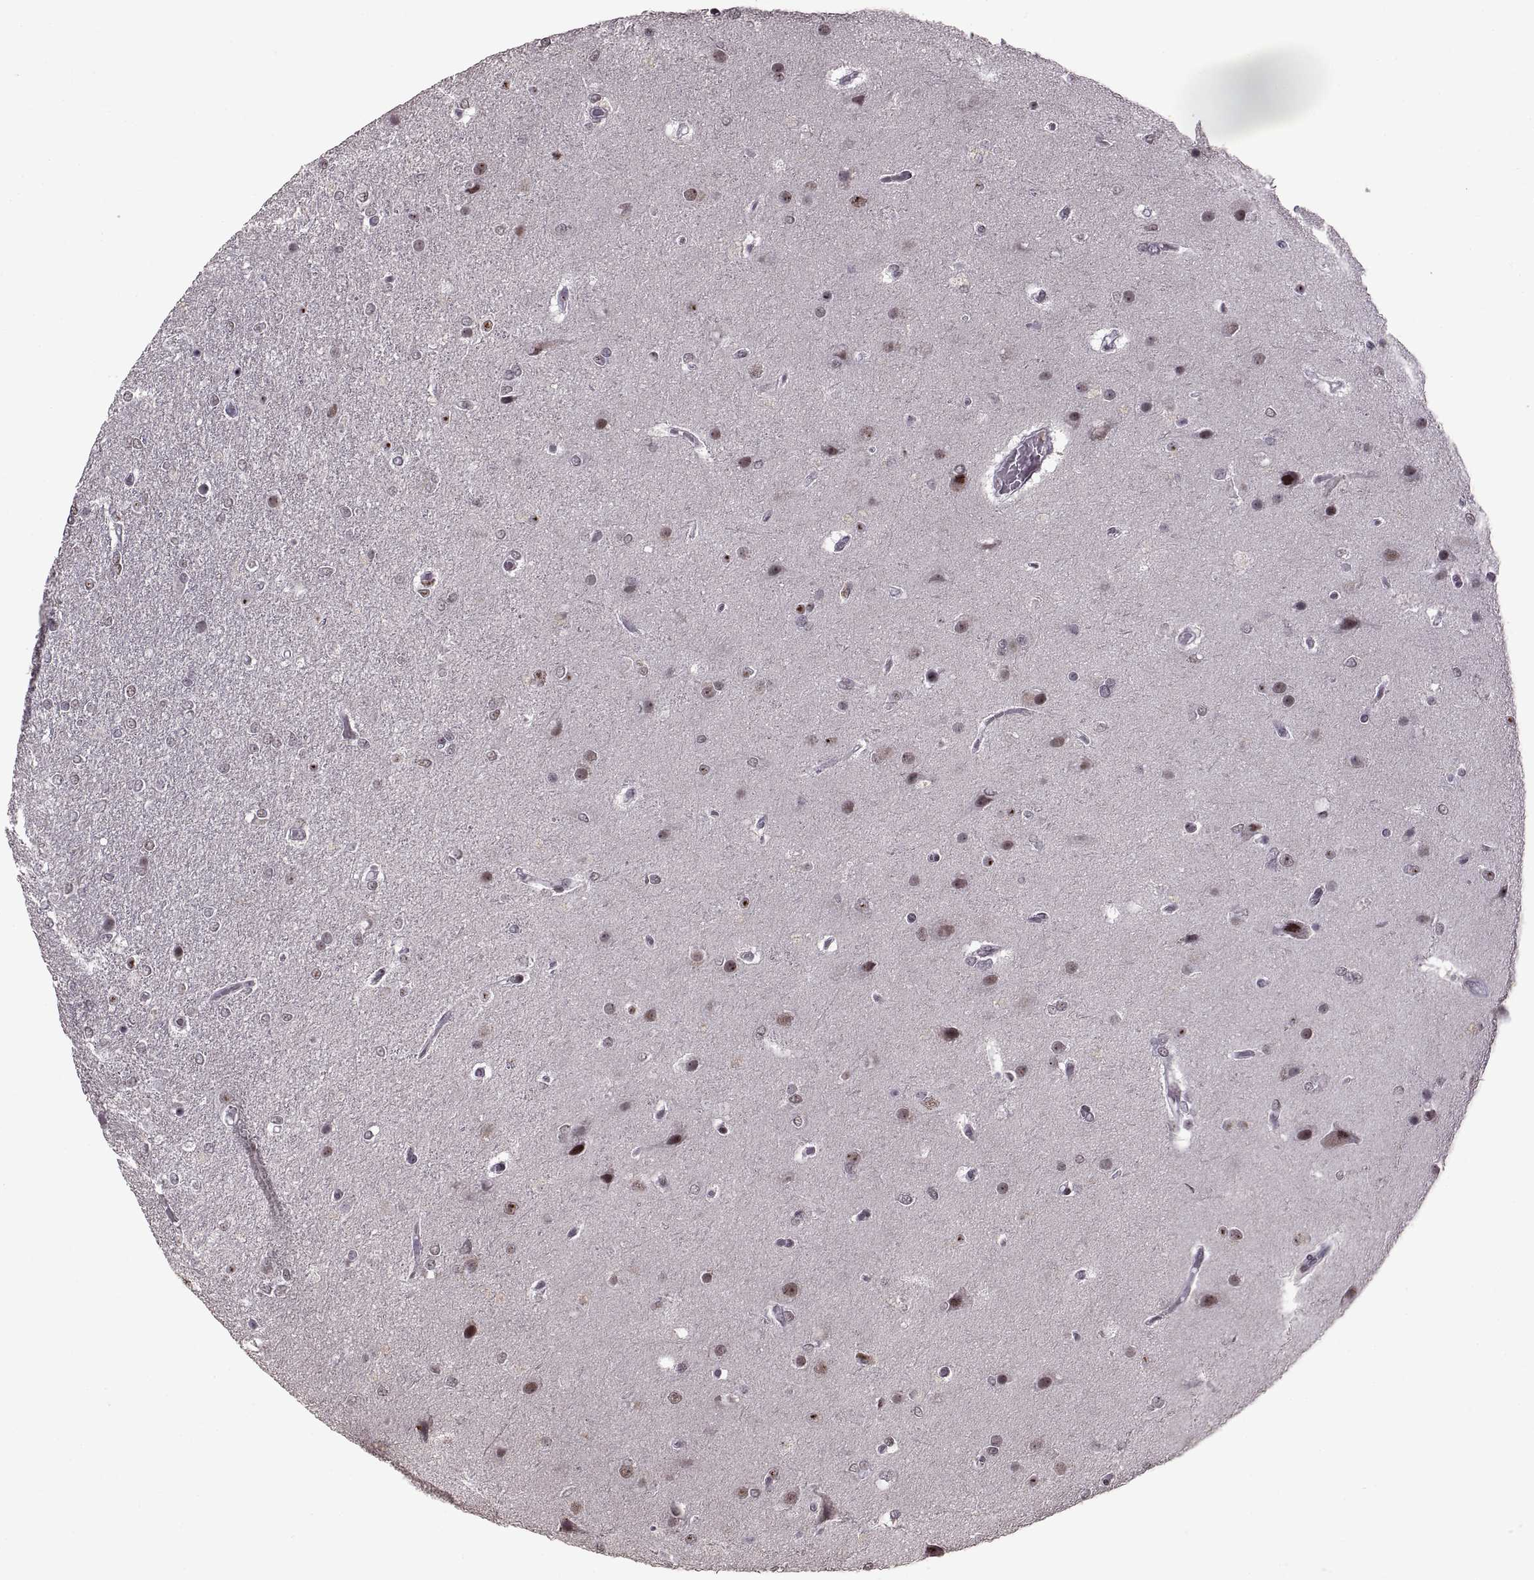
{"staining": {"intensity": "negative", "quantity": "none", "location": "none"}, "tissue": "glioma", "cell_type": "Tumor cells", "image_type": "cancer", "snomed": [{"axis": "morphology", "description": "Glioma, malignant, High grade"}, {"axis": "topography", "description": "Brain"}], "caption": "Immunohistochemistry (IHC) of human malignant glioma (high-grade) exhibits no positivity in tumor cells.", "gene": "PALS1", "patient": {"sex": "female", "age": 61}}